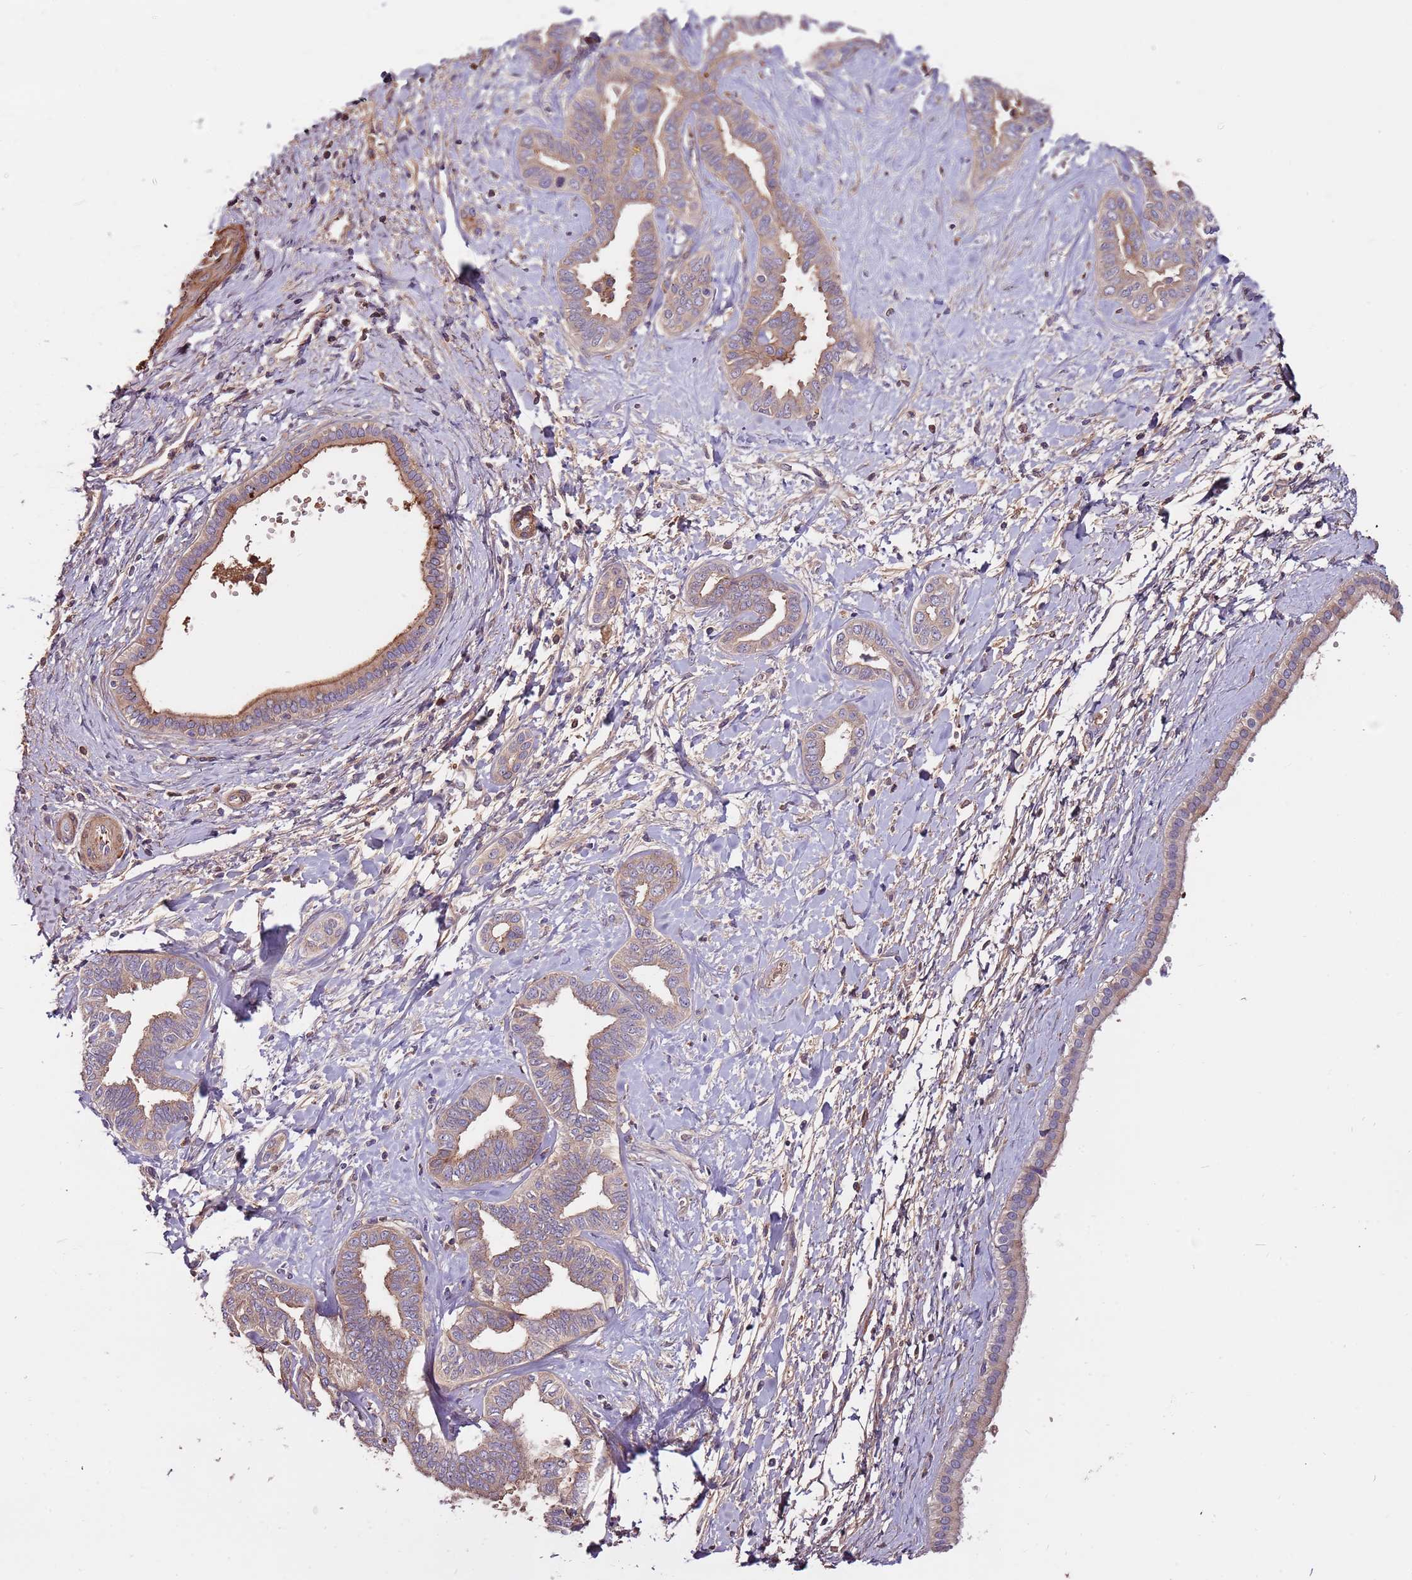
{"staining": {"intensity": "moderate", "quantity": "25%-75%", "location": "cytoplasmic/membranous"}, "tissue": "liver cancer", "cell_type": "Tumor cells", "image_type": "cancer", "snomed": [{"axis": "morphology", "description": "Cholangiocarcinoma"}, {"axis": "topography", "description": "Liver"}], "caption": "This is an image of immunohistochemistry staining of cholangiocarcinoma (liver), which shows moderate positivity in the cytoplasmic/membranous of tumor cells.", "gene": "DENR", "patient": {"sex": "female", "age": 77}}